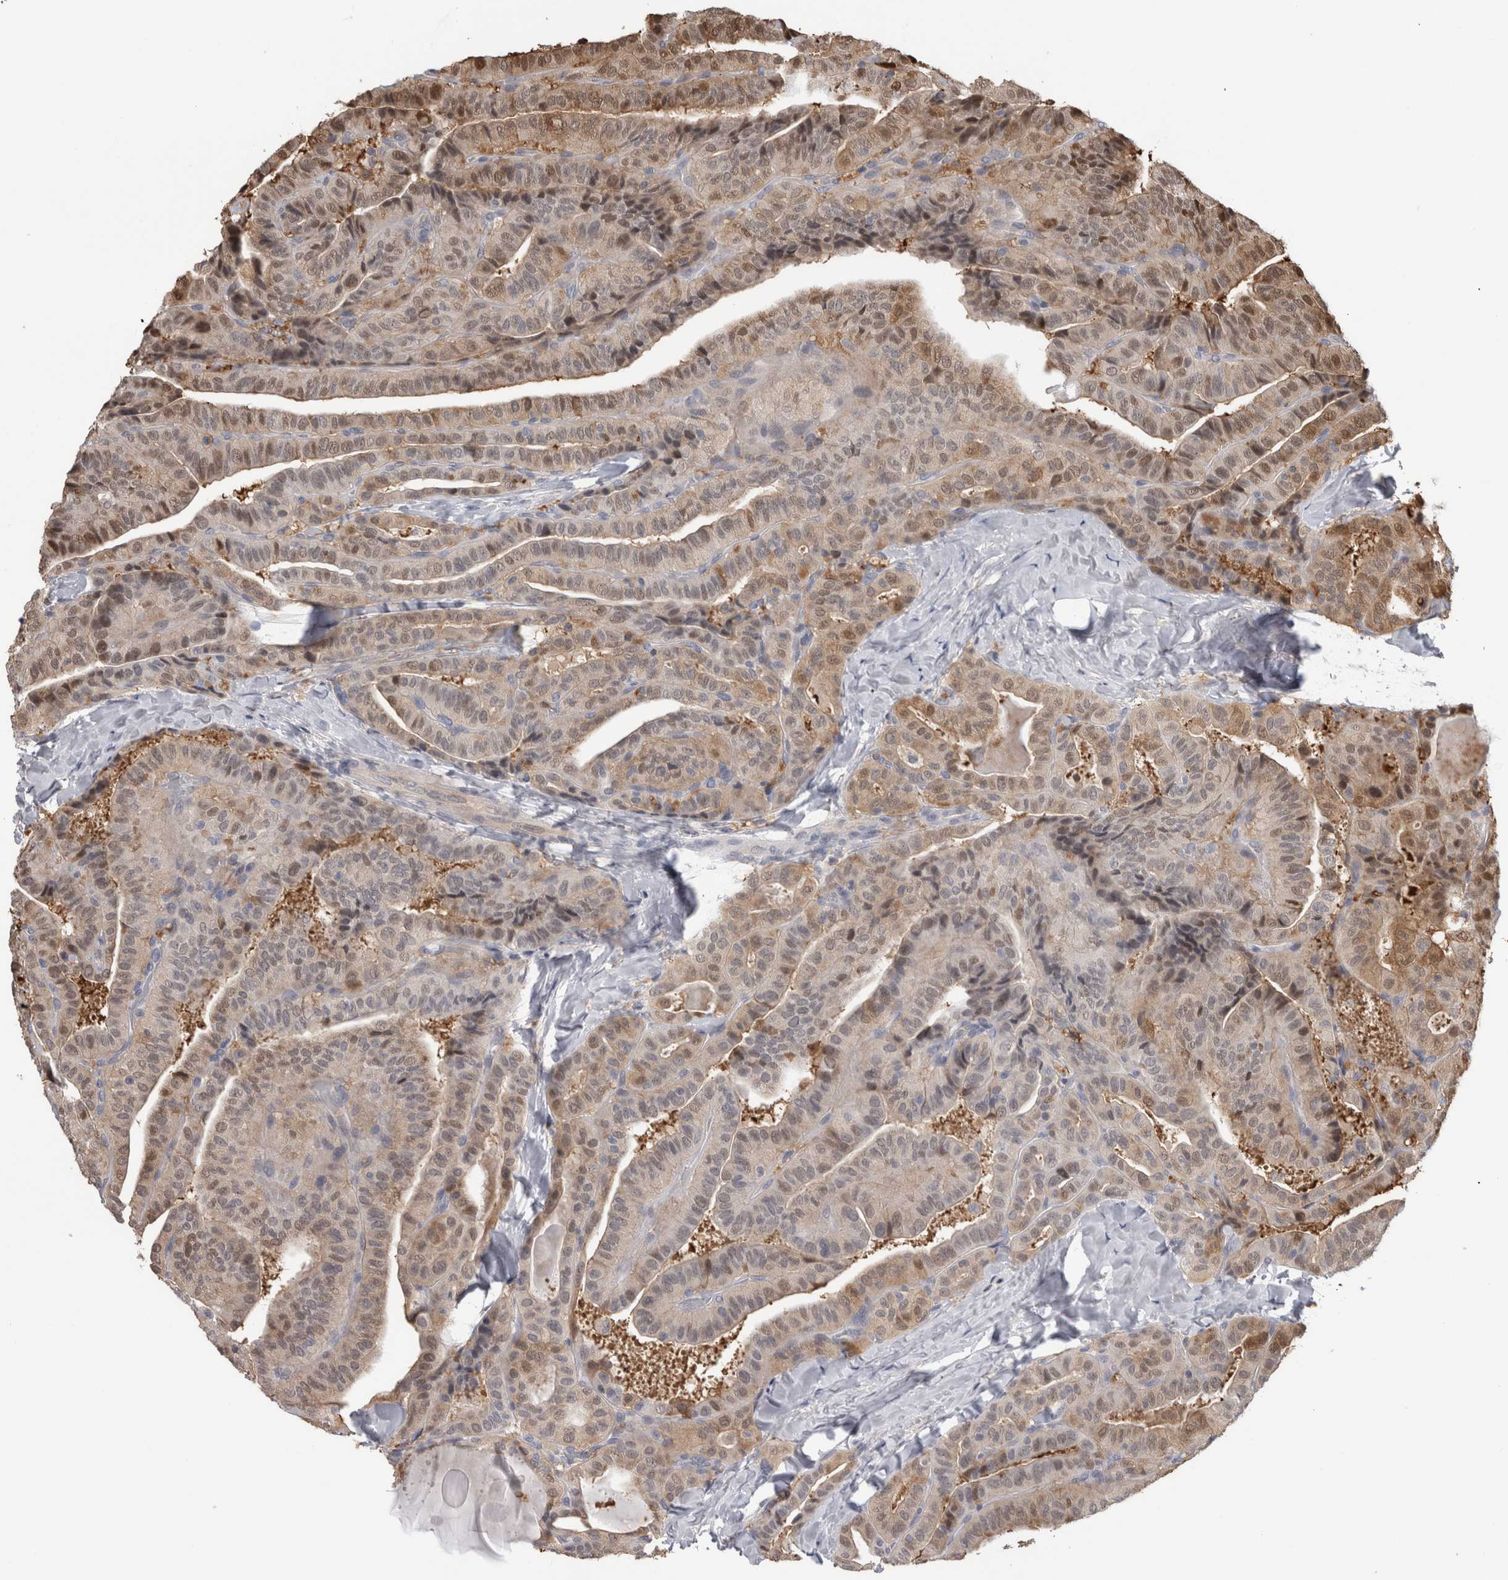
{"staining": {"intensity": "weak", "quantity": ">75%", "location": "cytoplasmic/membranous,nuclear"}, "tissue": "thyroid cancer", "cell_type": "Tumor cells", "image_type": "cancer", "snomed": [{"axis": "morphology", "description": "Papillary adenocarcinoma, NOS"}, {"axis": "topography", "description": "Thyroid gland"}], "caption": "Approximately >75% of tumor cells in thyroid cancer show weak cytoplasmic/membranous and nuclear protein staining as visualized by brown immunohistochemical staining.", "gene": "USH1G", "patient": {"sex": "male", "age": 77}}